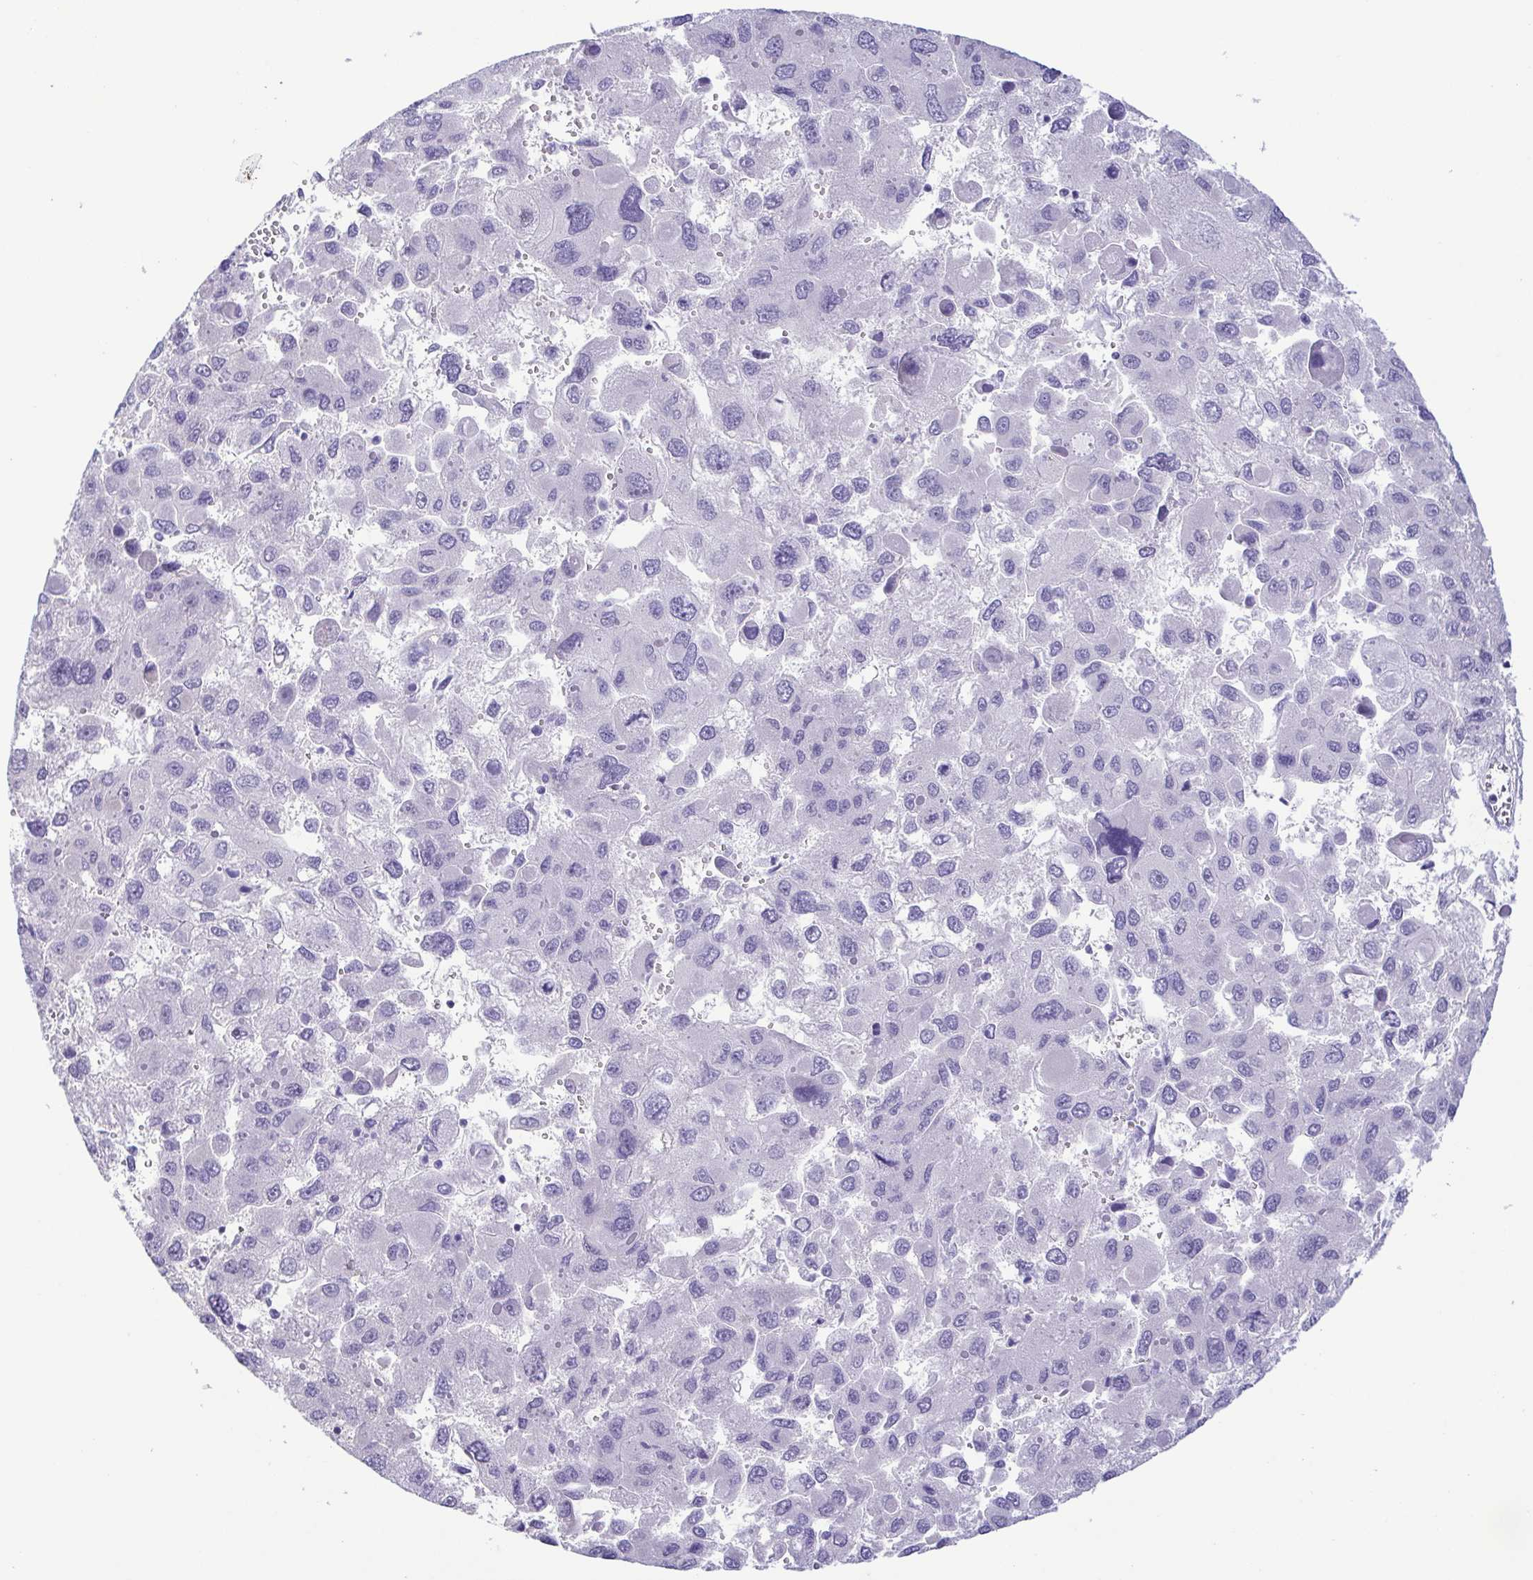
{"staining": {"intensity": "negative", "quantity": "none", "location": "none"}, "tissue": "liver cancer", "cell_type": "Tumor cells", "image_type": "cancer", "snomed": [{"axis": "morphology", "description": "Carcinoma, Hepatocellular, NOS"}, {"axis": "topography", "description": "Liver"}], "caption": "Immunohistochemical staining of human liver hepatocellular carcinoma demonstrates no significant positivity in tumor cells.", "gene": "MYL7", "patient": {"sex": "female", "age": 41}}